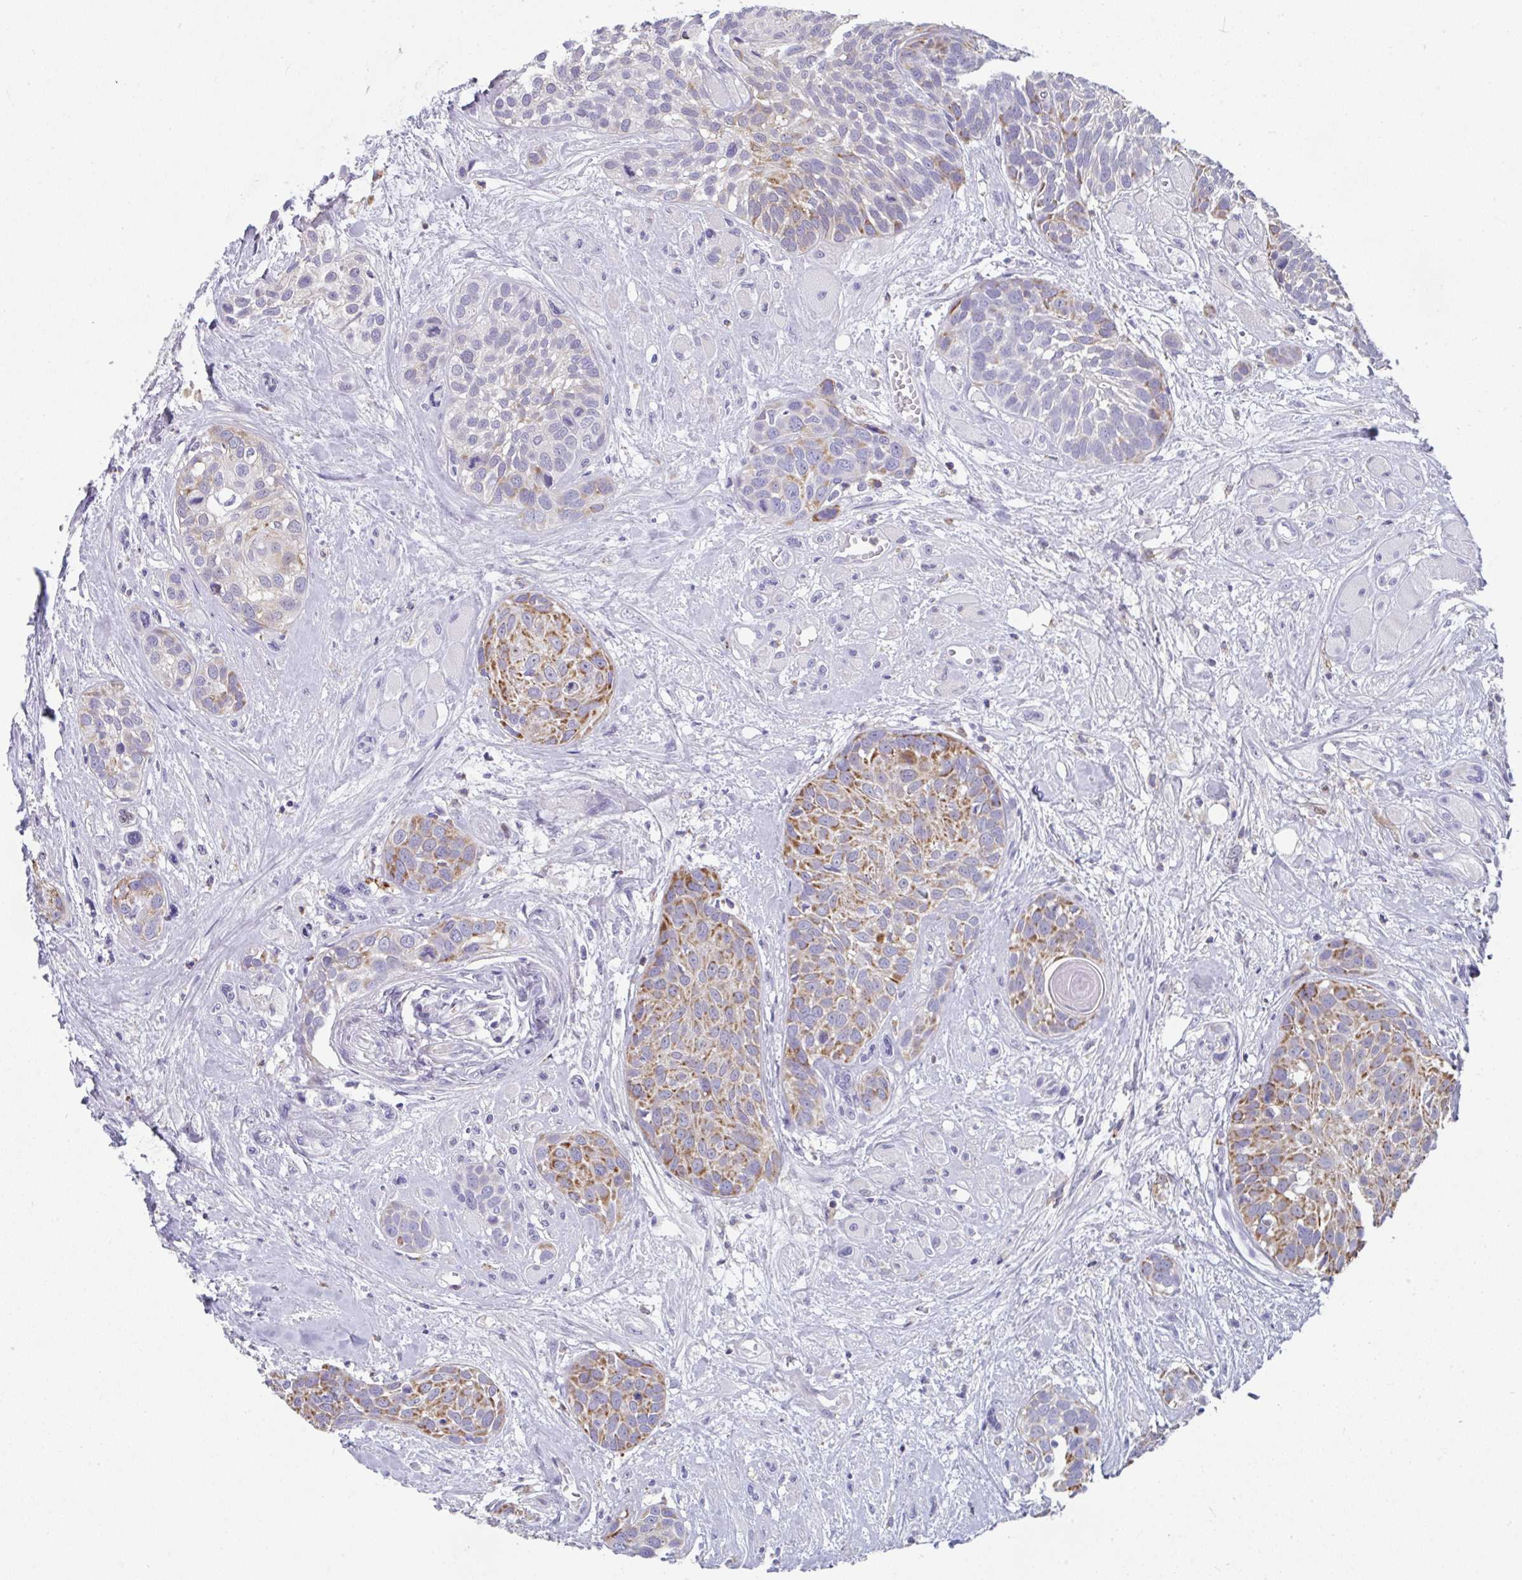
{"staining": {"intensity": "moderate", "quantity": "<25%", "location": "cytoplasmic/membranous"}, "tissue": "head and neck cancer", "cell_type": "Tumor cells", "image_type": "cancer", "snomed": [{"axis": "morphology", "description": "Squamous cell carcinoma, NOS"}, {"axis": "topography", "description": "Head-Neck"}], "caption": "Immunohistochemistry of head and neck cancer (squamous cell carcinoma) exhibits low levels of moderate cytoplasmic/membranous positivity in about <25% of tumor cells. (DAB (3,3'-diaminobenzidine) IHC, brown staining for protein, blue staining for nuclei).", "gene": "MGAM2", "patient": {"sex": "female", "age": 50}}